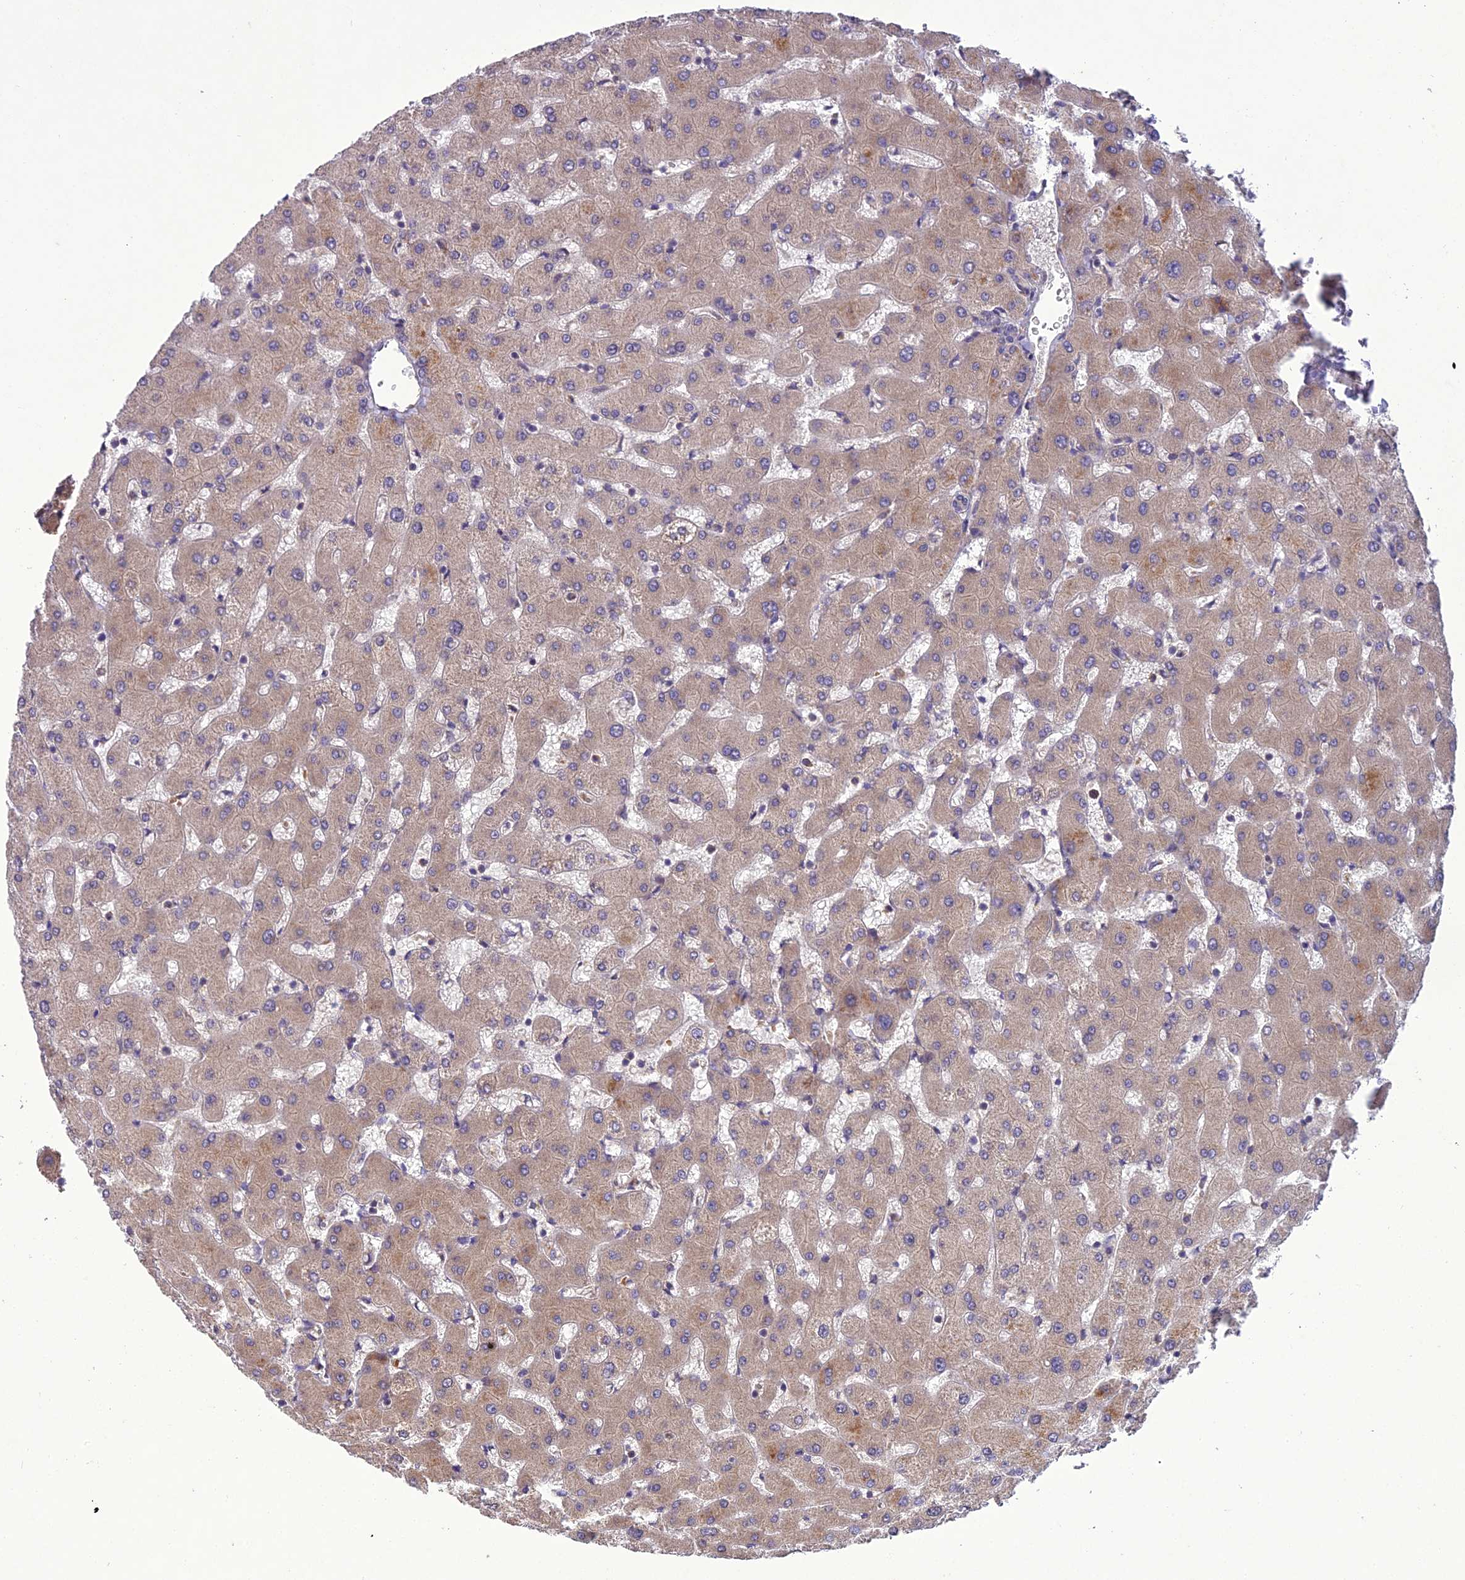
{"staining": {"intensity": "weak", "quantity": "<25%", "location": "cytoplasmic/membranous"}, "tissue": "liver", "cell_type": "Cholangiocytes", "image_type": "normal", "snomed": [{"axis": "morphology", "description": "Normal tissue, NOS"}, {"axis": "topography", "description": "Liver"}], "caption": "Immunohistochemistry micrograph of unremarkable human liver stained for a protein (brown), which shows no positivity in cholangiocytes.", "gene": "CENPL", "patient": {"sex": "female", "age": 63}}